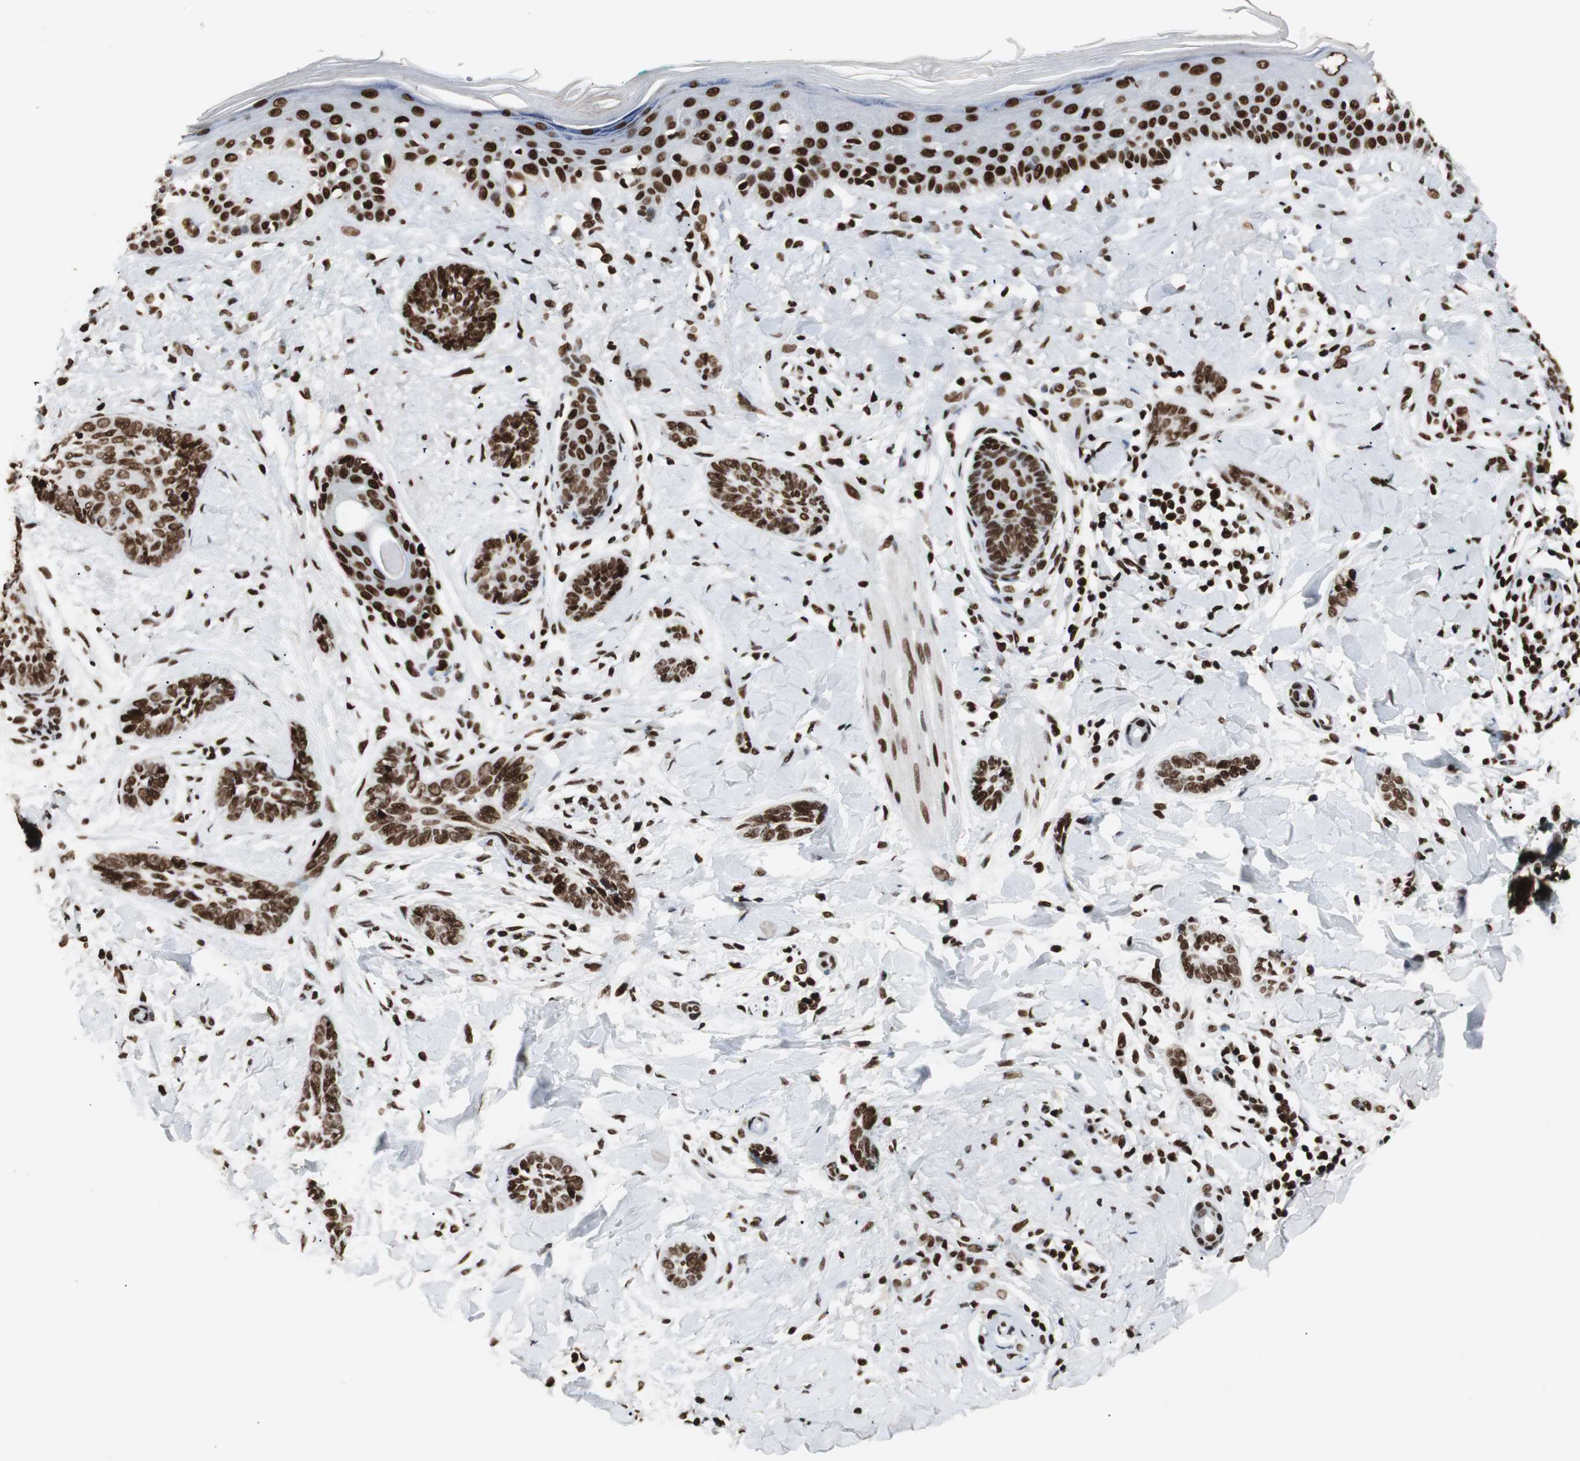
{"staining": {"intensity": "strong", "quantity": ">75%", "location": "nuclear"}, "tissue": "skin cancer", "cell_type": "Tumor cells", "image_type": "cancer", "snomed": [{"axis": "morphology", "description": "Basal cell carcinoma"}, {"axis": "topography", "description": "Skin"}], "caption": "IHC of human skin cancer (basal cell carcinoma) reveals high levels of strong nuclear staining in approximately >75% of tumor cells.", "gene": "MTA2", "patient": {"sex": "female", "age": 58}}